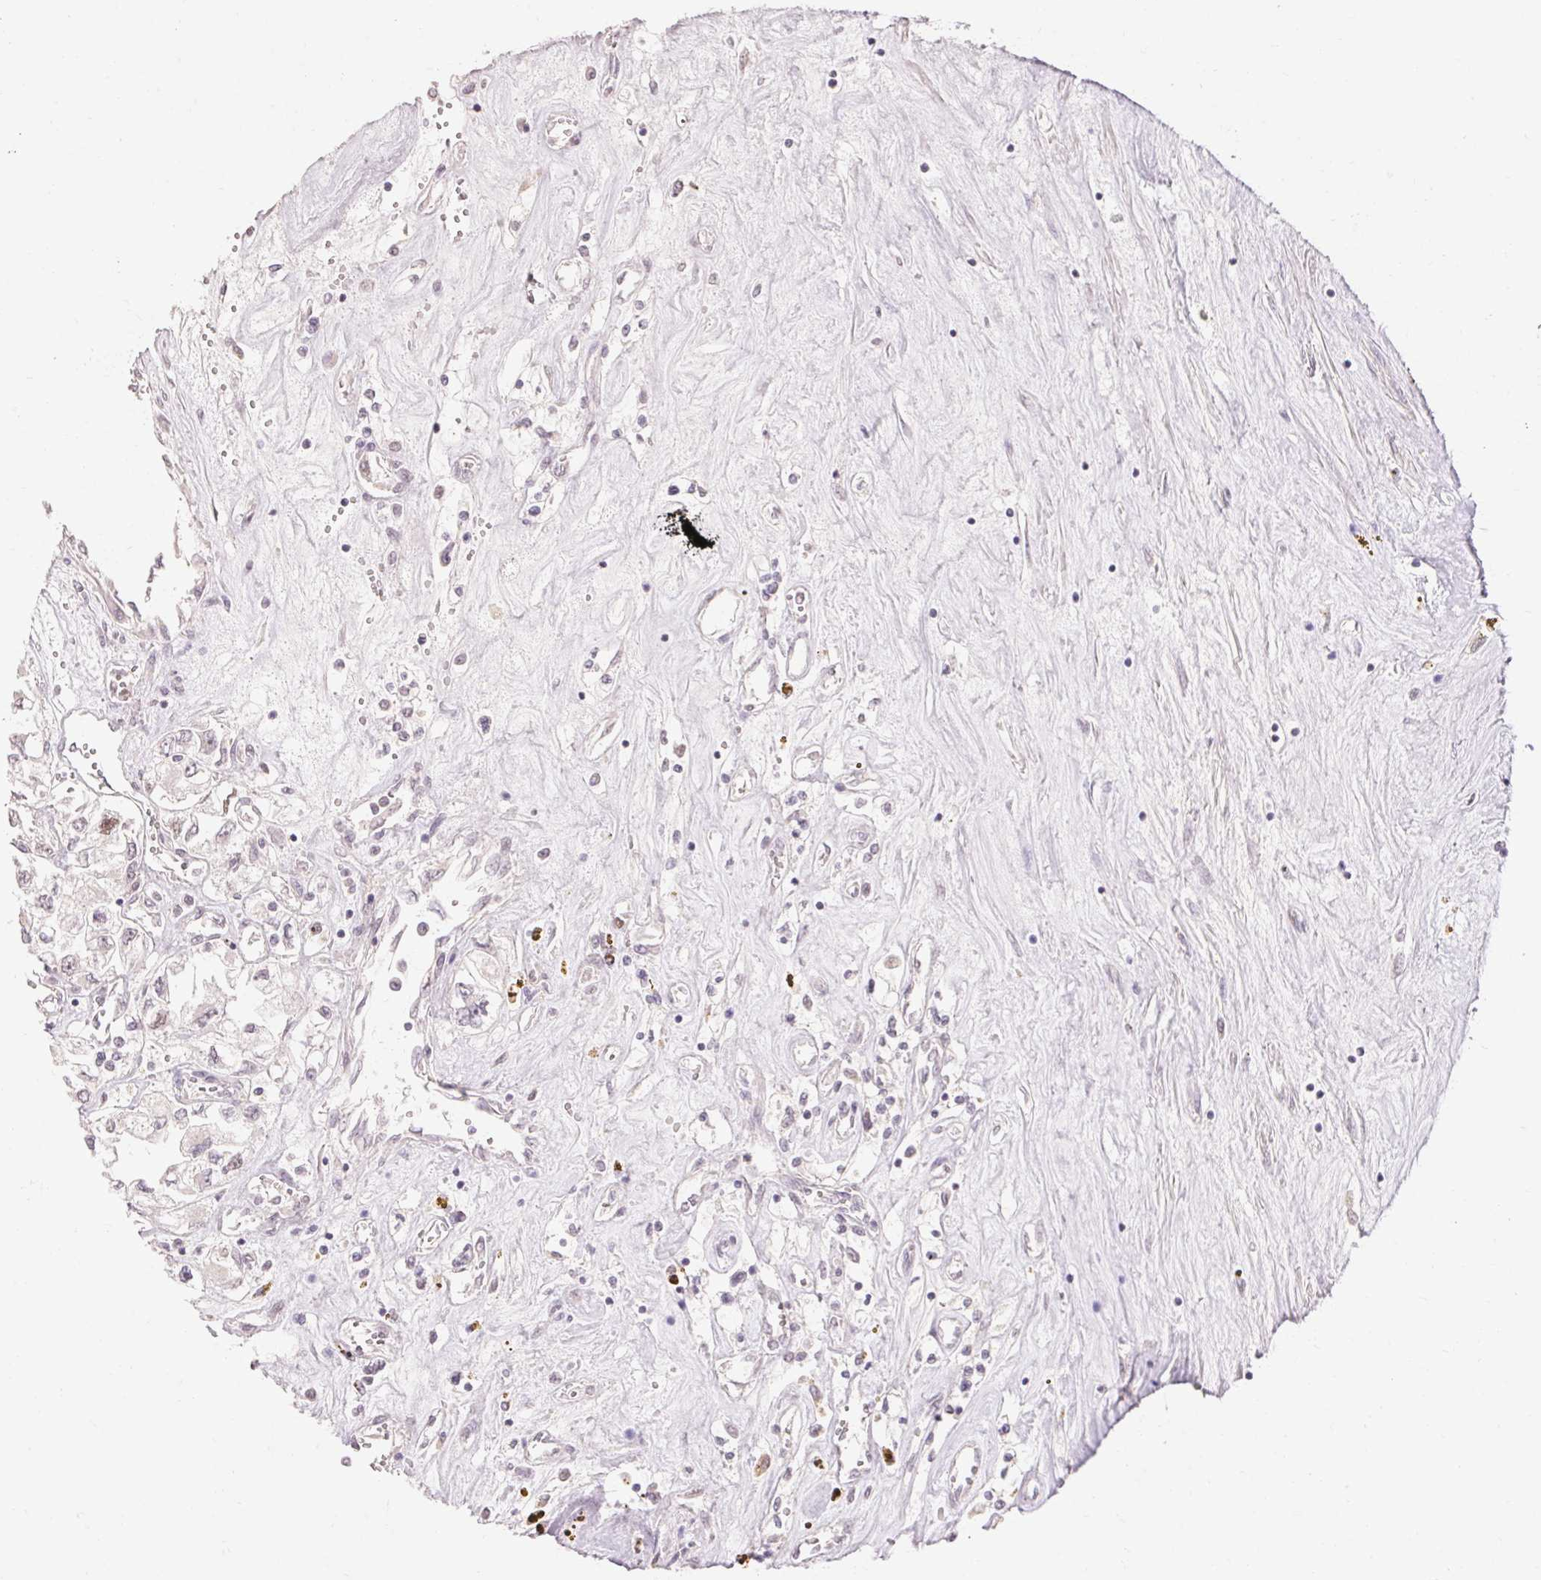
{"staining": {"intensity": "moderate", "quantity": "<25%", "location": "nuclear"}, "tissue": "renal cancer", "cell_type": "Tumor cells", "image_type": "cancer", "snomed": [{"axis": "morphology", "description": "Adenocarcinoma, NOS"}, {"axis": "topography", "description": "Kidney"}], "caption": "DAB immunohistochemical staining of adenocarcinoma (renal) demonstrates moderate nuclear protein expression in approximately <25% of tumor cells.", "gene": "SKP2", "patient": {"sex": "female", "age": 59}}